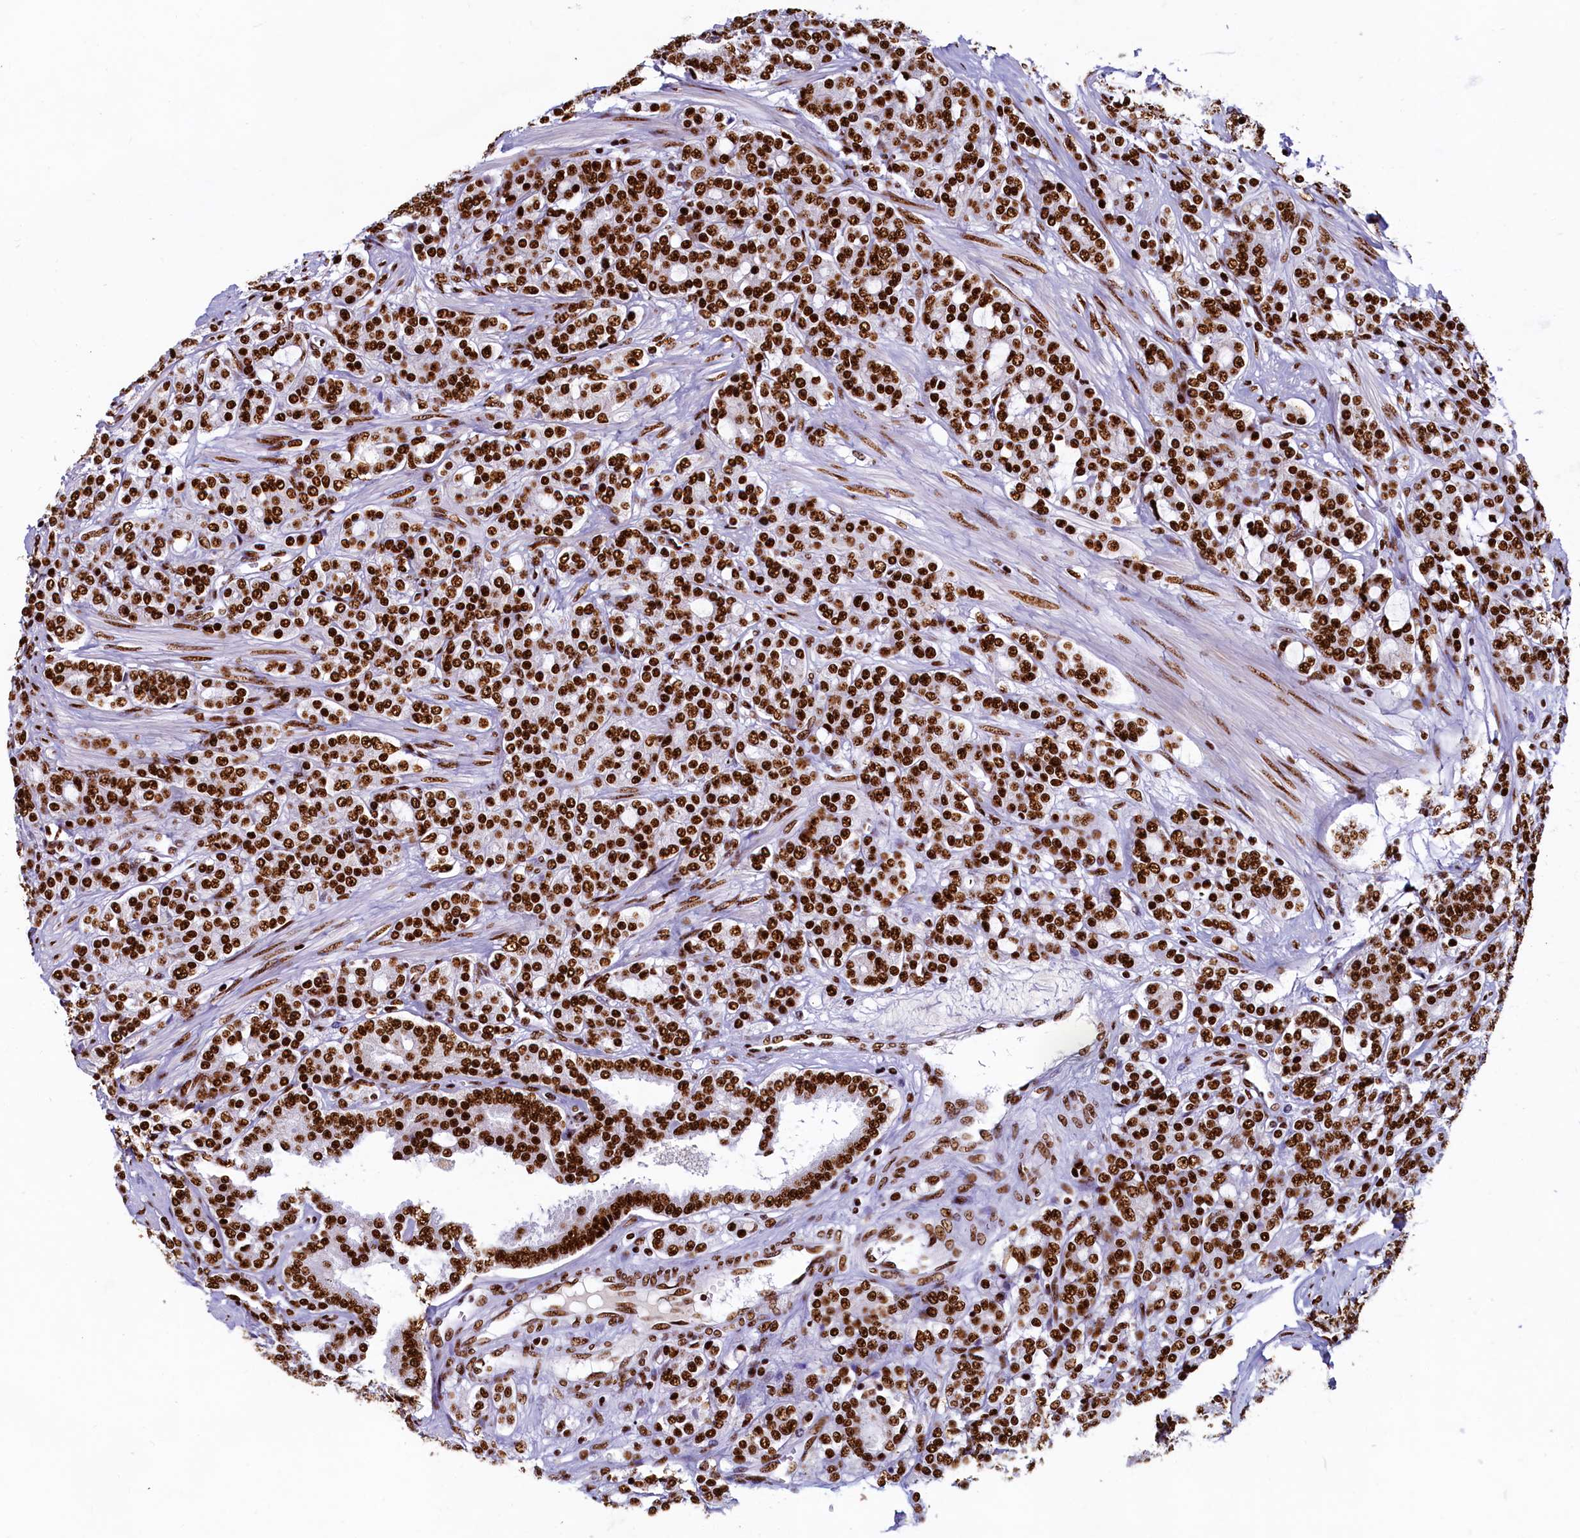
{"staining": {"intensity": "strong", "quantity": ">75%", "location": "nuclear"}, "tissue": "prostate cancer", "cell_type": "Tumor cells", "image_type": "cancer", "snomed": [{"axis": "morphology", "description": "Adenocarcinoma, High grade"}, {"axis": "topography", "description": "Prostate"}], "caption": "Prostate high-grade adenocarcinoma stained with a protein marker reveals strong staining in tumor cells.", "gene": "SRRM2", "patient": {"sex": "male", "age": 62}}